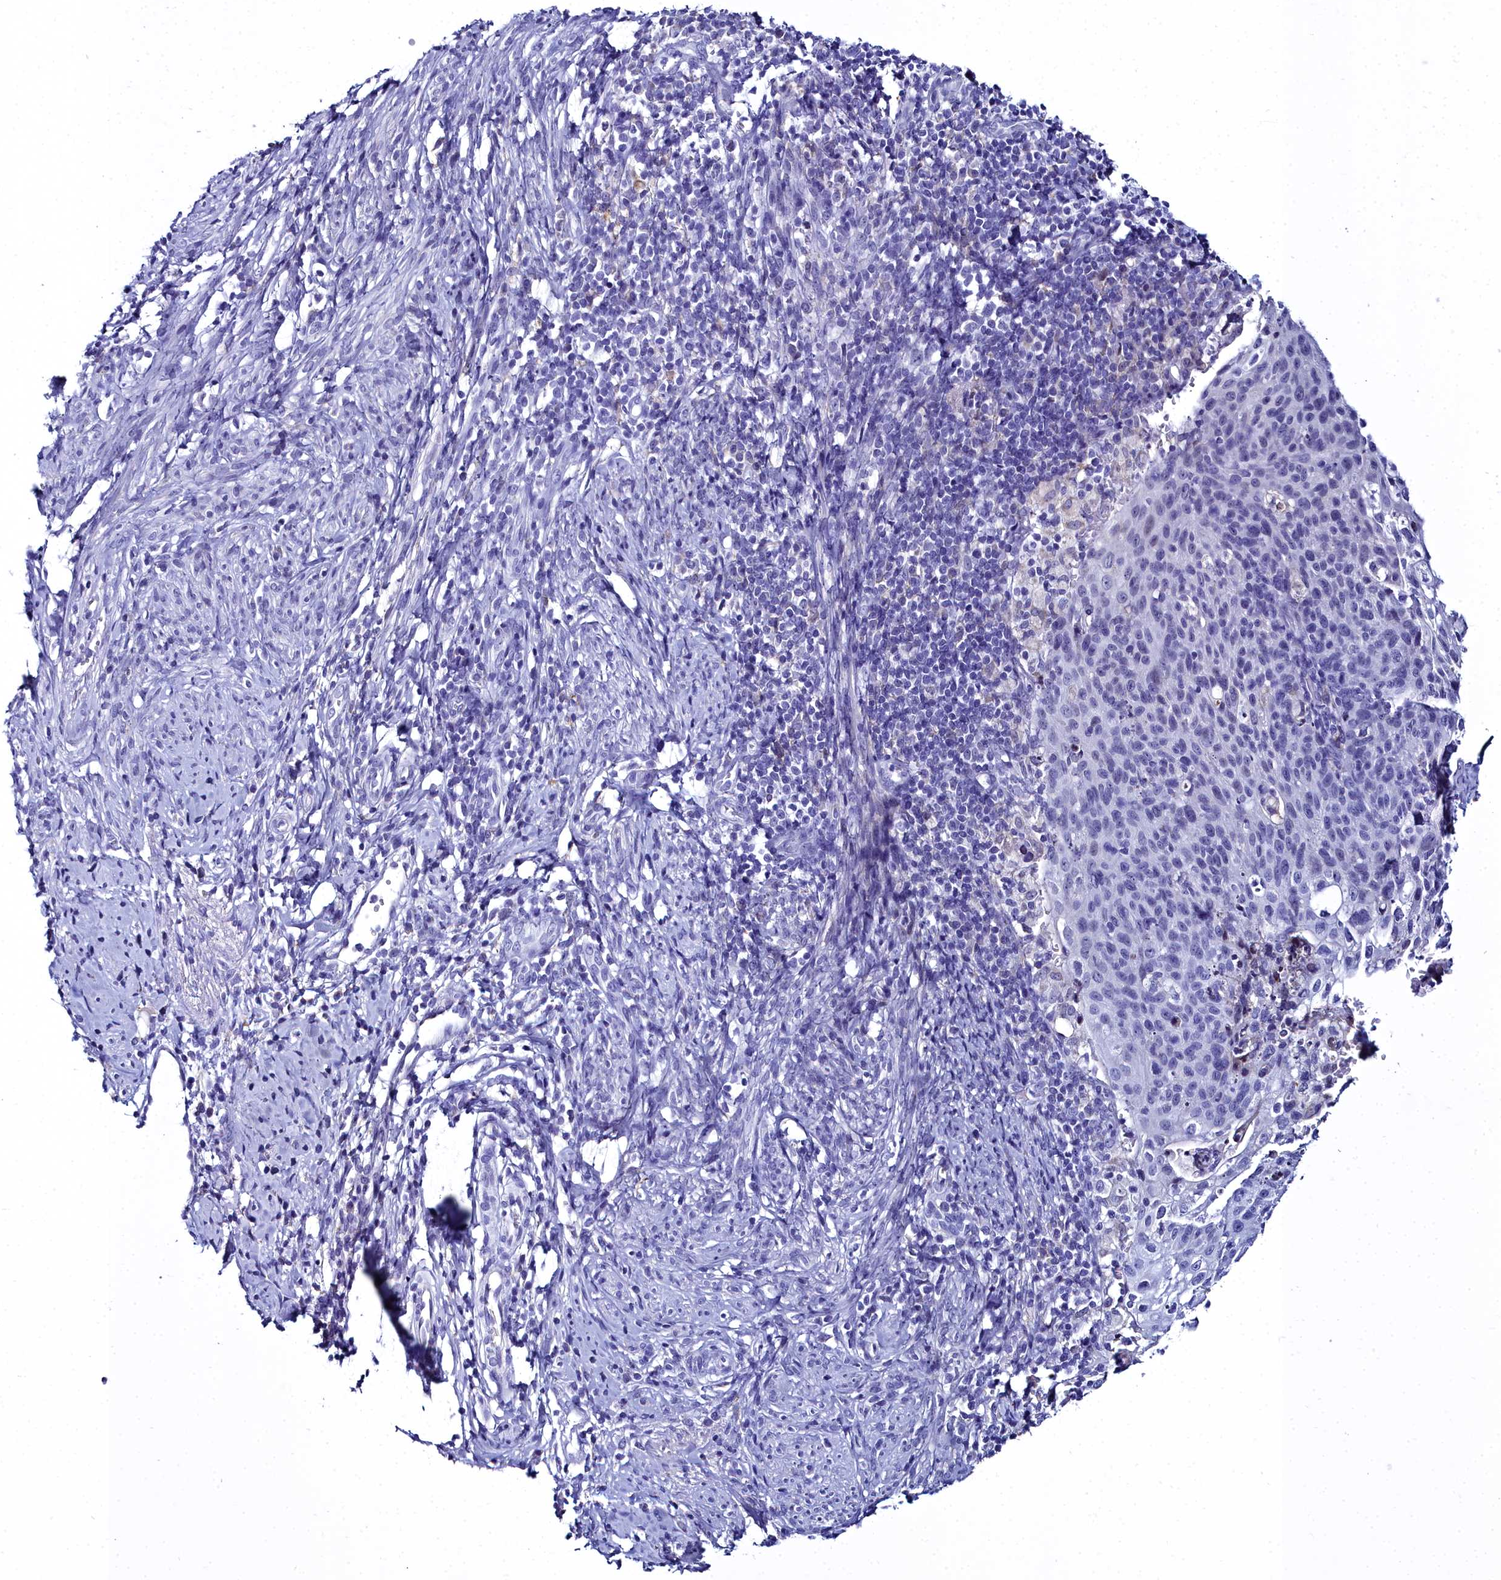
{"staining": {"intensity": "negative", "quantity": "none", "location": "none"}, "tissue": "cervical cancer", "cell_type": "Tumor cells", "image_type": "cancer", "snomed": [{"axis": "morphology", "description": "Squamous cell carcinoma, NOS"}, {"axis": "topography", "description": "Cervix"}], "caption": "The histopathology image demonstrates no significant expression in tumor cells of squamous cell carcinoma (cervical).", "gene": "ELAPOR2", "patient": {"sex": "female", "age": 70}}